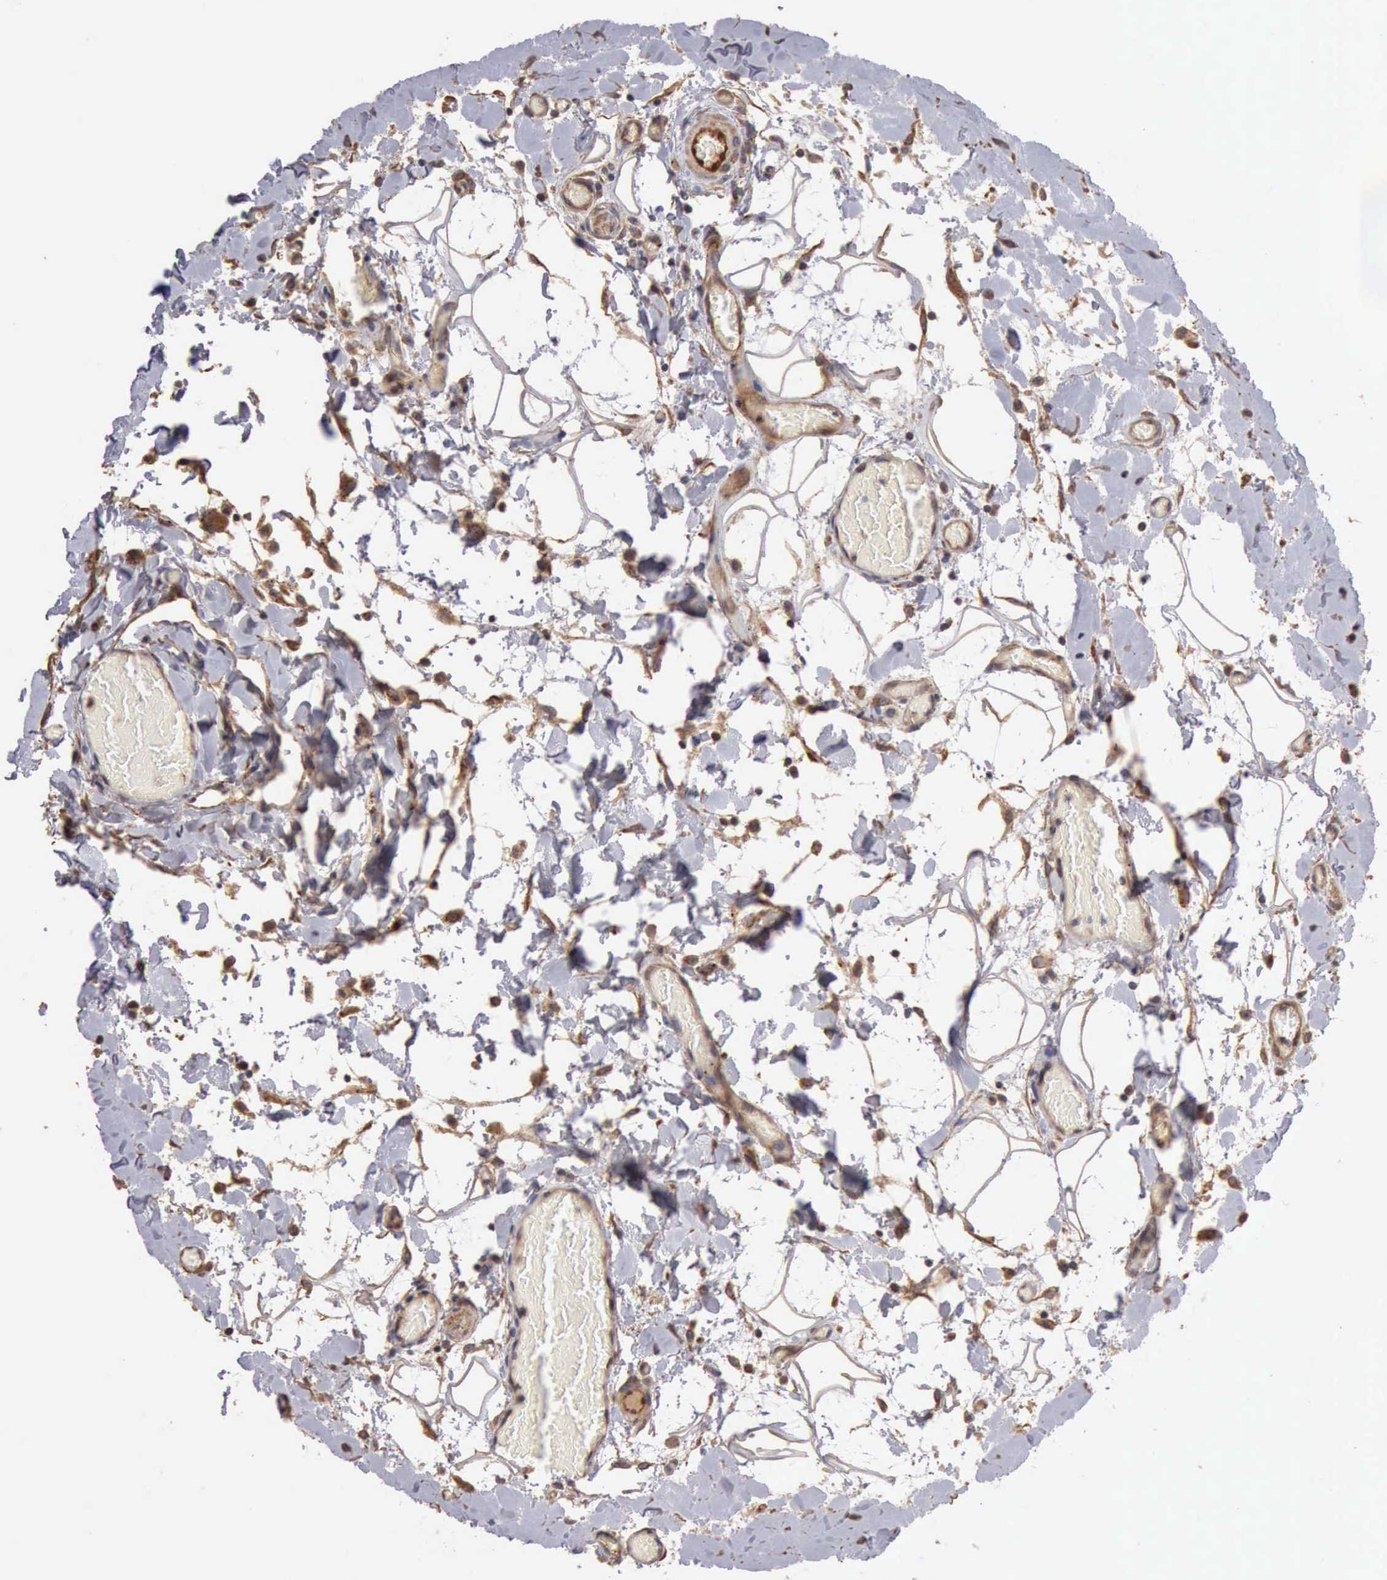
{"staining": {"intensity": "negative", "quantity": "none", "location": "none"}, "tissue": "gallbladder", "cell_type": "Glandular cells", "image_type": "normal", "snomed": [{"axis": "morphology", "description": "Normal tissue, NOS"}, {"axis": "topography", "description": "Gallbladder"}], "caption": "High magnification brightfield microscopy of normal gallbladder stained with DAB (3,3'-diaminobenzidine) (brown) and counterstained with hematoxylin (blue): glandular cells show no significant expression.", "gene": "BMX", "patient": {"sex": "male", "age": 59}}